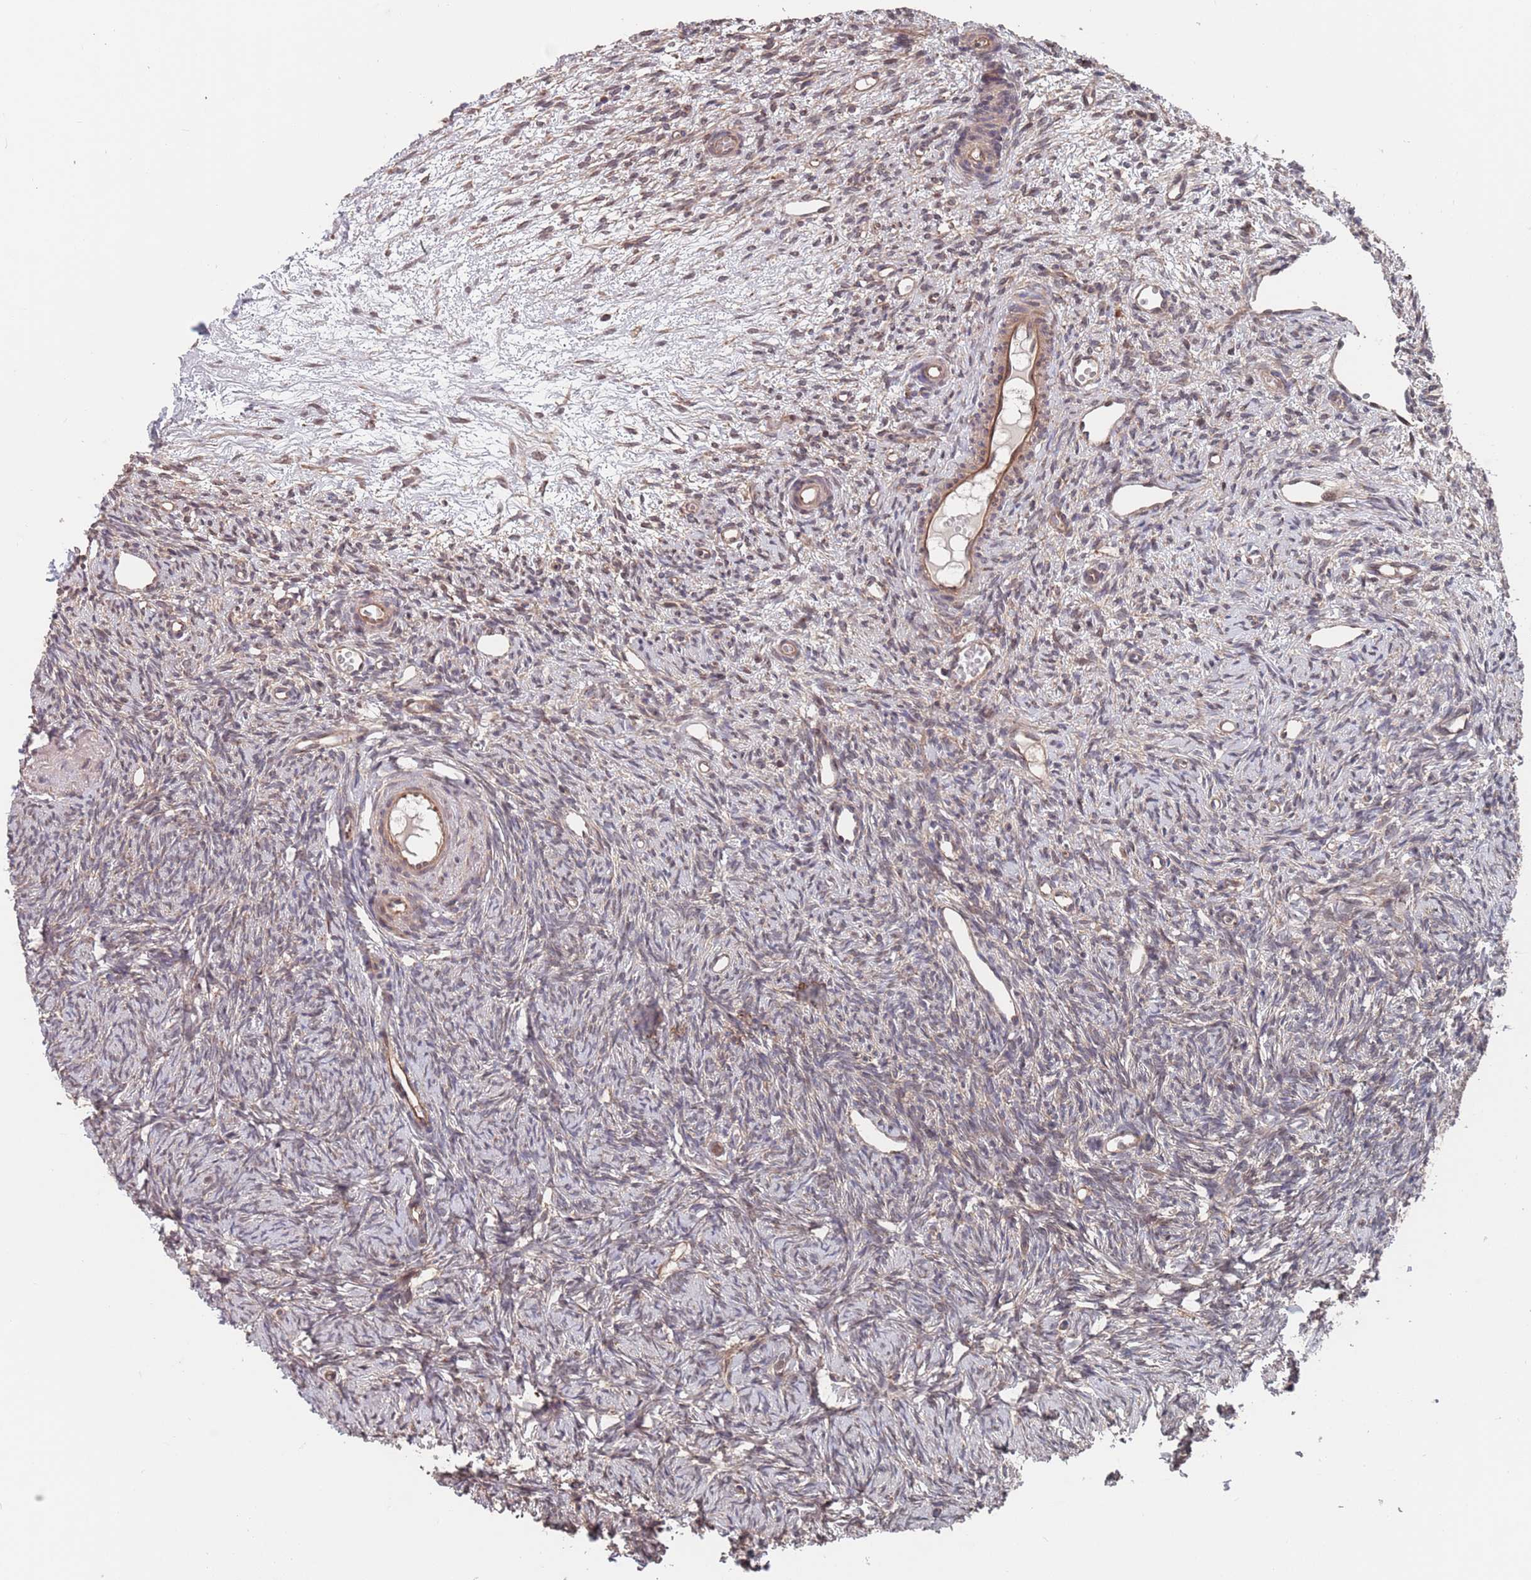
{"staining": {"intensity": "weak", "quantity": ">75%", "location": "cytoplasmic/membranous"}, "tissue": "ovary", "cell_type": "Follicle cells", "image_type": "normal", "snomed": [{"axis": "morphology", "description": "Normal tissue, NOS"}, {"axis": "topography", "description": "Ovary"}], "caption": "An immunohistochemistry image of normal tissue is shown. Protein staining in brown labels weak cytoplasmic/membranous positivity in ovary within follicle cells.", "gene": "UNC45A", "patient": {"sex": "female", "age": 51}}